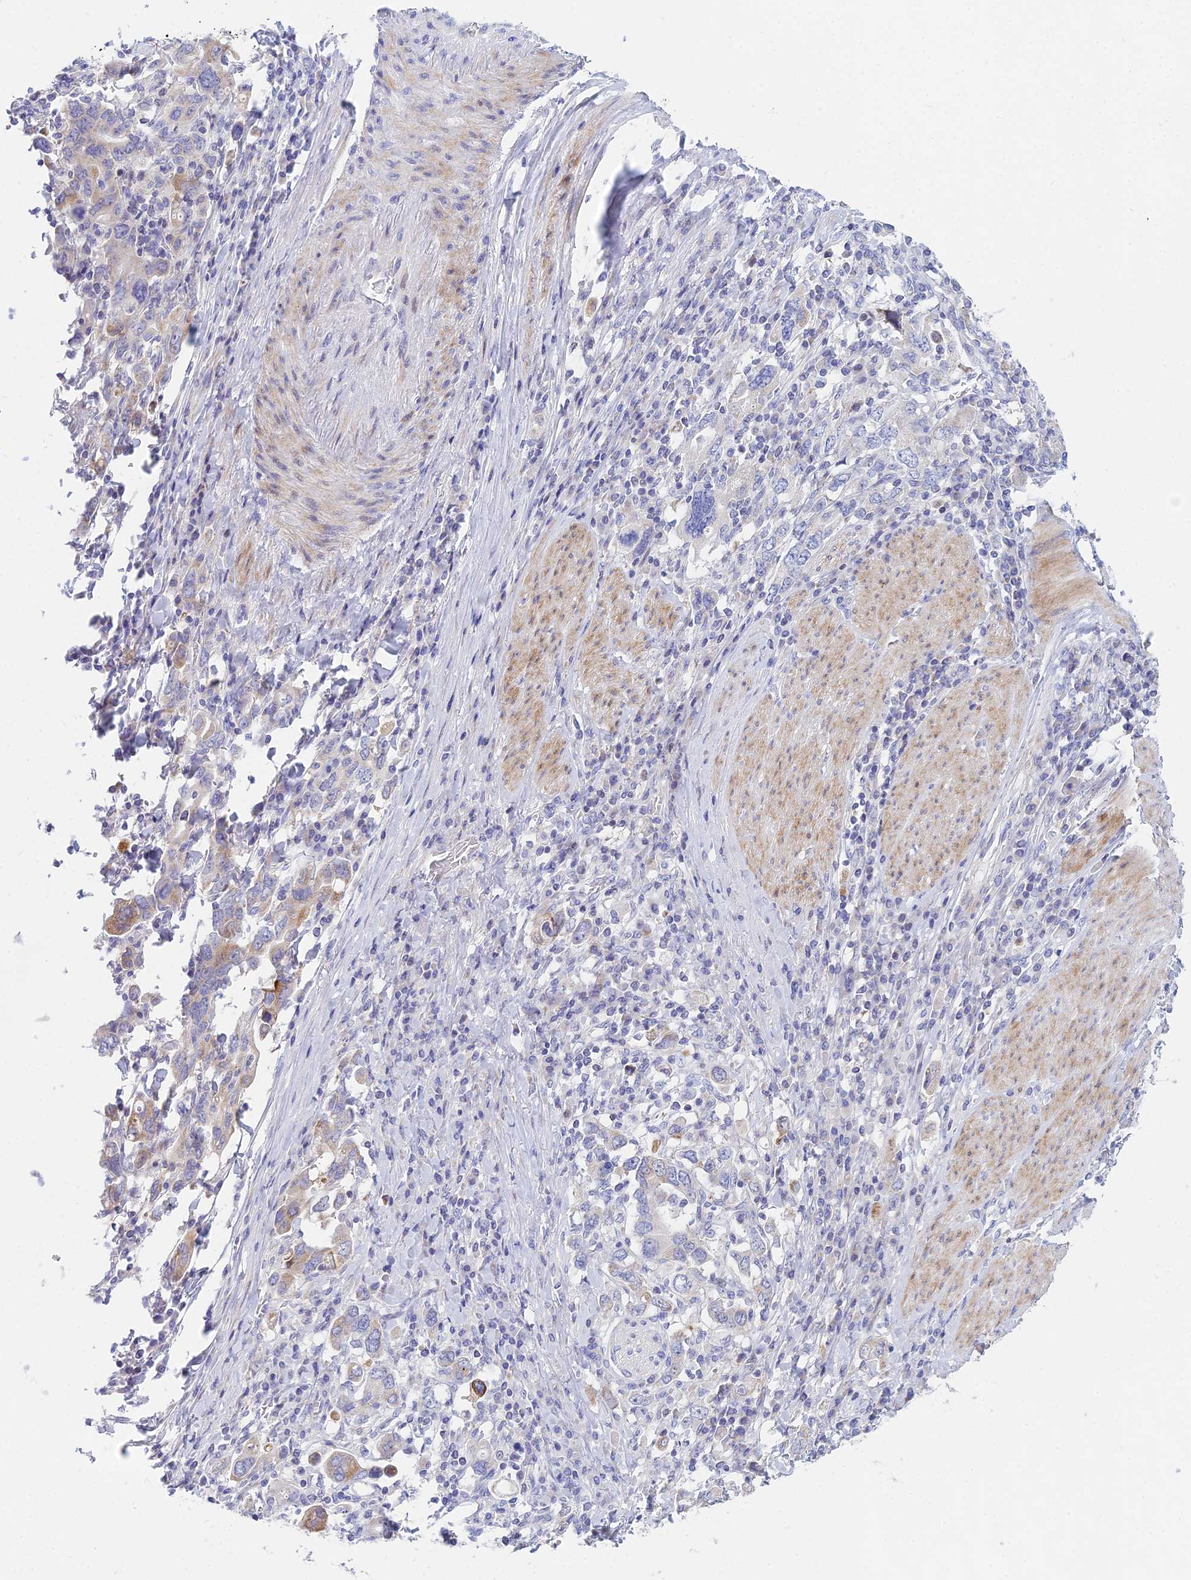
{"staining": {"intensity": "weak", "quantity": "<25%", "location": "cytoplasmic/membranous"}, "tissue": "stomach cancer", "cell_type": "Tumor cells", "image_type": "cancer", "snomed": [{"axis": "morphology", "description": "Adenocarcinoma, NOS"}, {"axis": "topography", "description": "Stomach, upper"}, {"axis": "topography", "description": "Stomach"}], "caption": "The immunohistochemistry photomicrograph has no significant positivity in tumor cells of stomach cancer (adenocarcinoma) tissue.", "gene": "PRR13", "patient": {"sex": "male", "age": 62}}